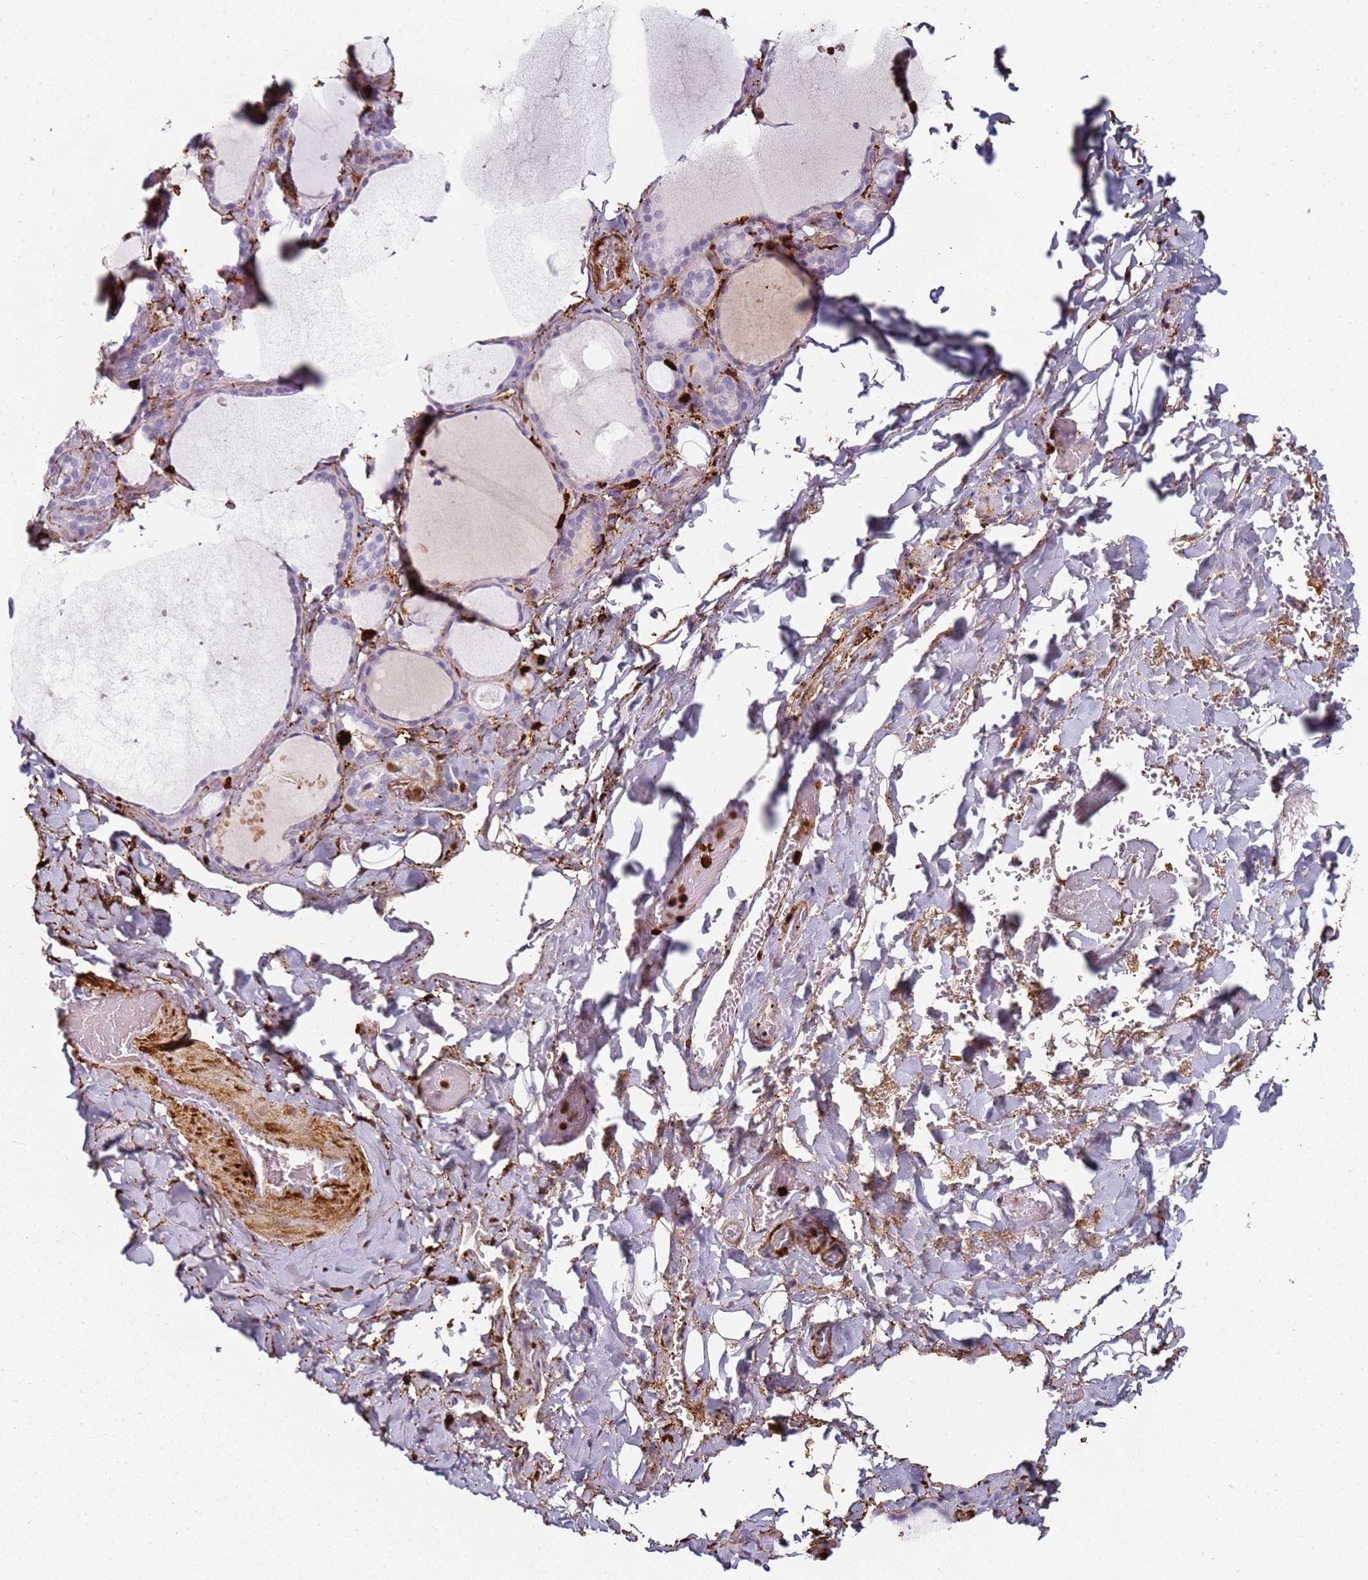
{"staining": {"intensity": "negative", "quantity": "none", "location": "none"}, "tissue": "thyroid gland", "cell_type": "Glandular cells", "image_type": "normal", "snomed": [{"axis": "morphology", "description": "Normal tissue, NOS"}, {"axis": "topography", "description": "Thyroid gland"}], "caption": "Protein analysis of benign thyroid gland displays no significant expression in glandular cells.", "gene": "S100A4", "patient": {"sex": "female", "age": 44}}